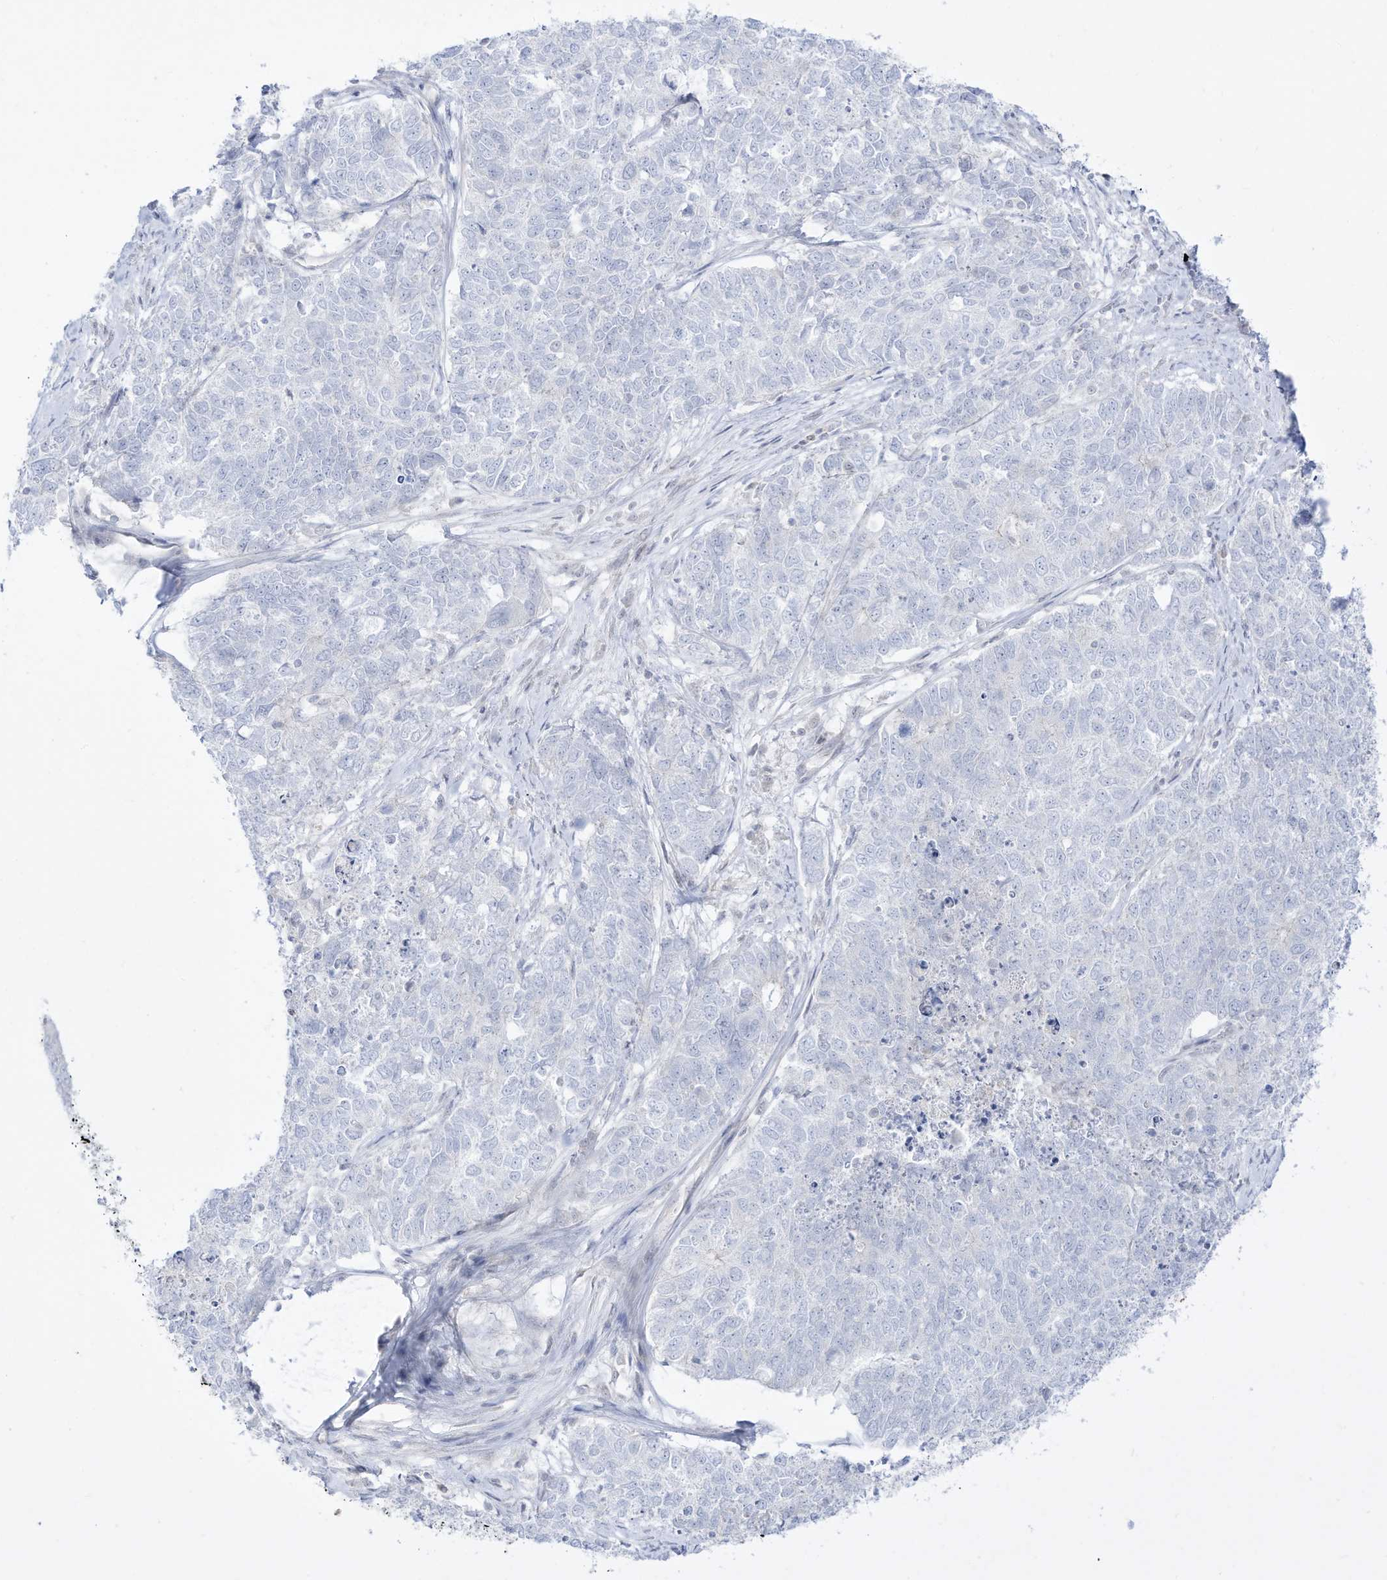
{"staining": {"intensity": "negative", "quantity": "none", "location": "none"}, "tissue": "cervical cancer", "cell_type": "Tumor cells", "image_type": "cancer", "snomed": [{"axis": "morphology", "description": "Squamous cell carcinoma, NOS"}, {"axis": "topography", "description": "Cervix"}], "caption": "Cervical squamous cell carcinoma stained for a protein using IHC exhibits no positivity tumor cells.", "gene": "DMKN", "patient": {"sex": "female", "age": 63}}